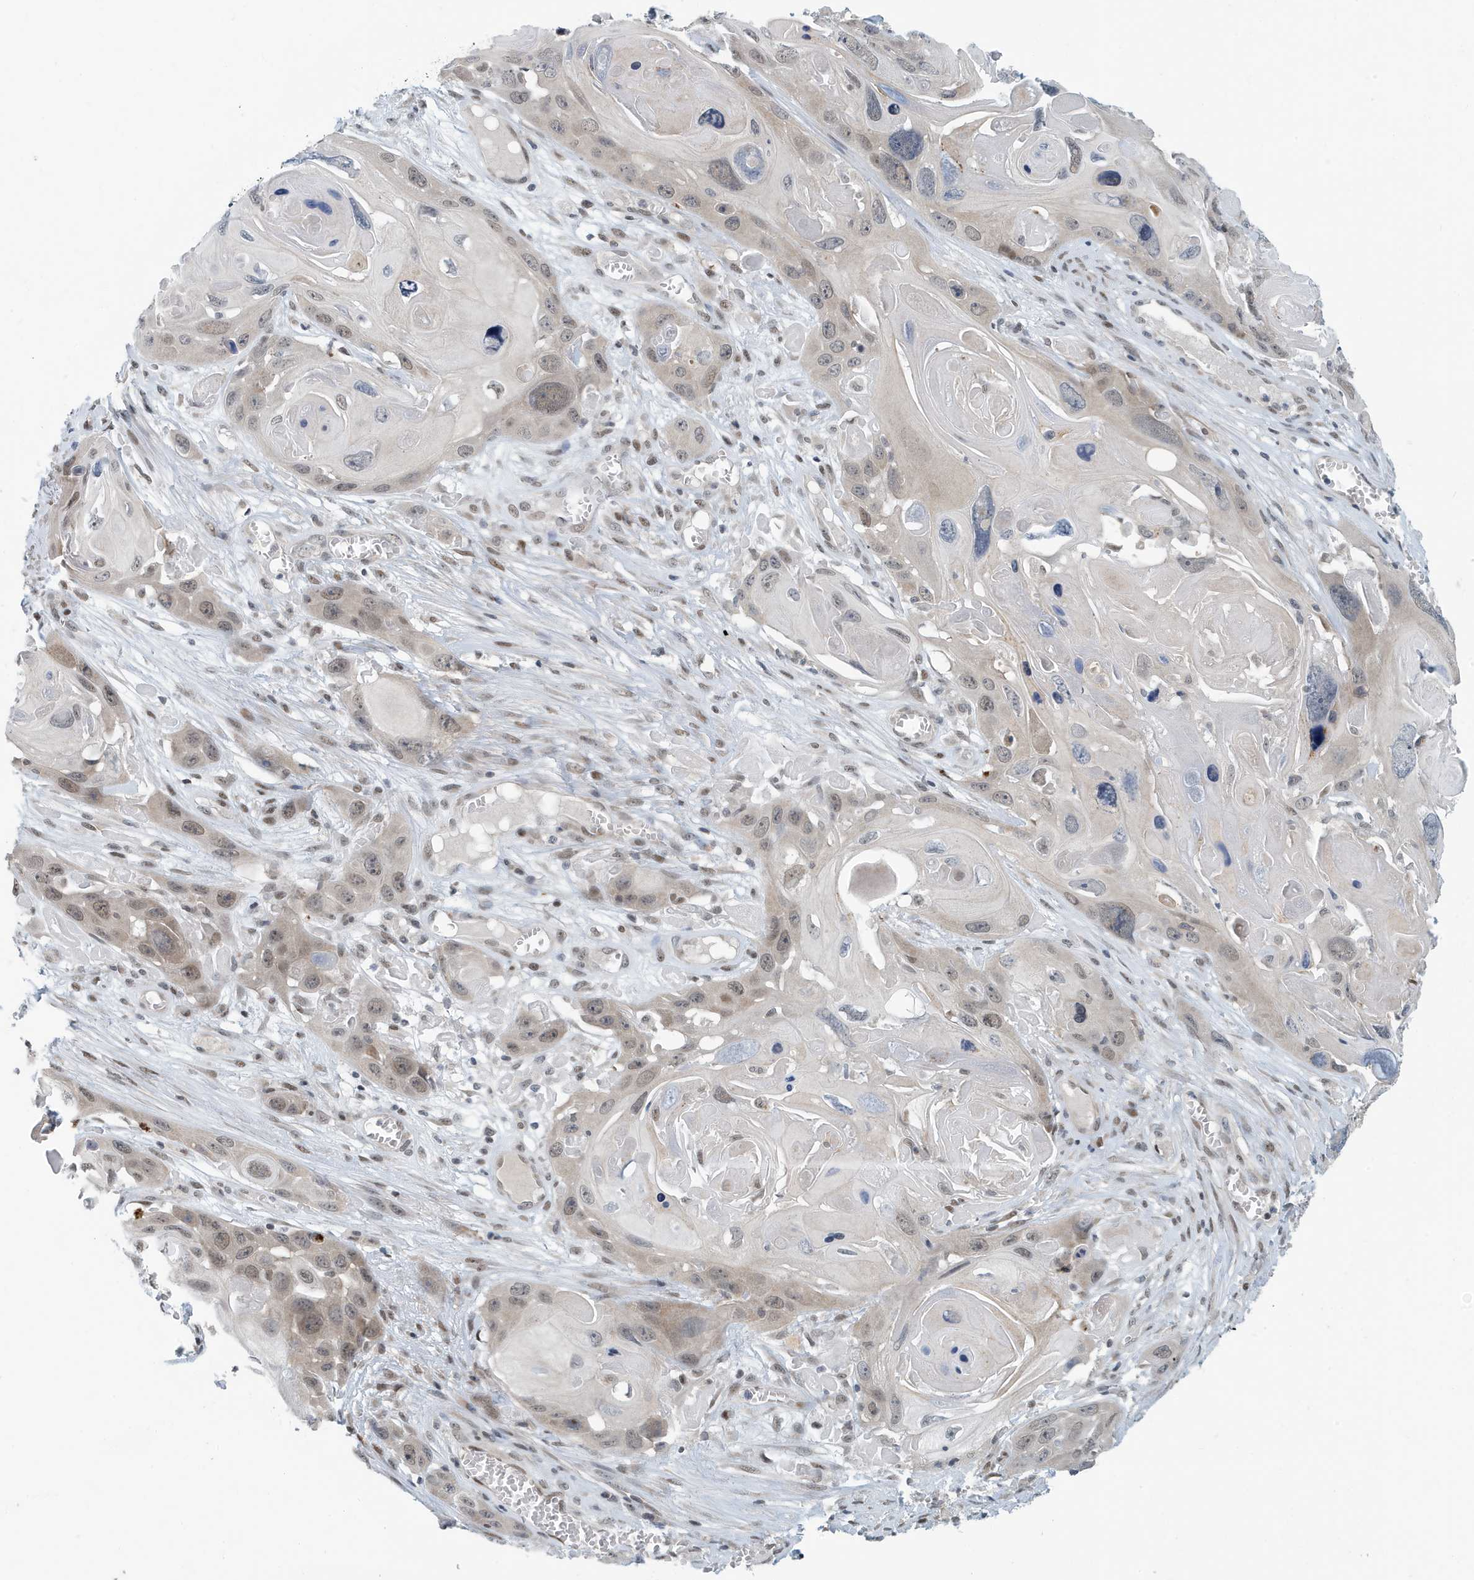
{"staining": {"intensity": "weak", "quantity": "25%-75%", "location": "cytoplasmic/membranous,nuclear"}, "tissue": "skin cancer", "cell_type": "Tumor cells", "image_type": "cancer", "snomed": [{"axis": "morphology", "description": "Squamous cell carcinoma, NOS"}, {"axis": "topography", "description": "Skin"}], "caption": "An immunohistochemistry (IHC) photomicrograph of tumor tissue is shown. Protein staining in brown shows weak cytoplasmic/membranous and nuclear positivity in skin squamous cell carcinoma within tumor cells.", "gene": "KIF15", "patient": {"sex": "male", "age": 55}}